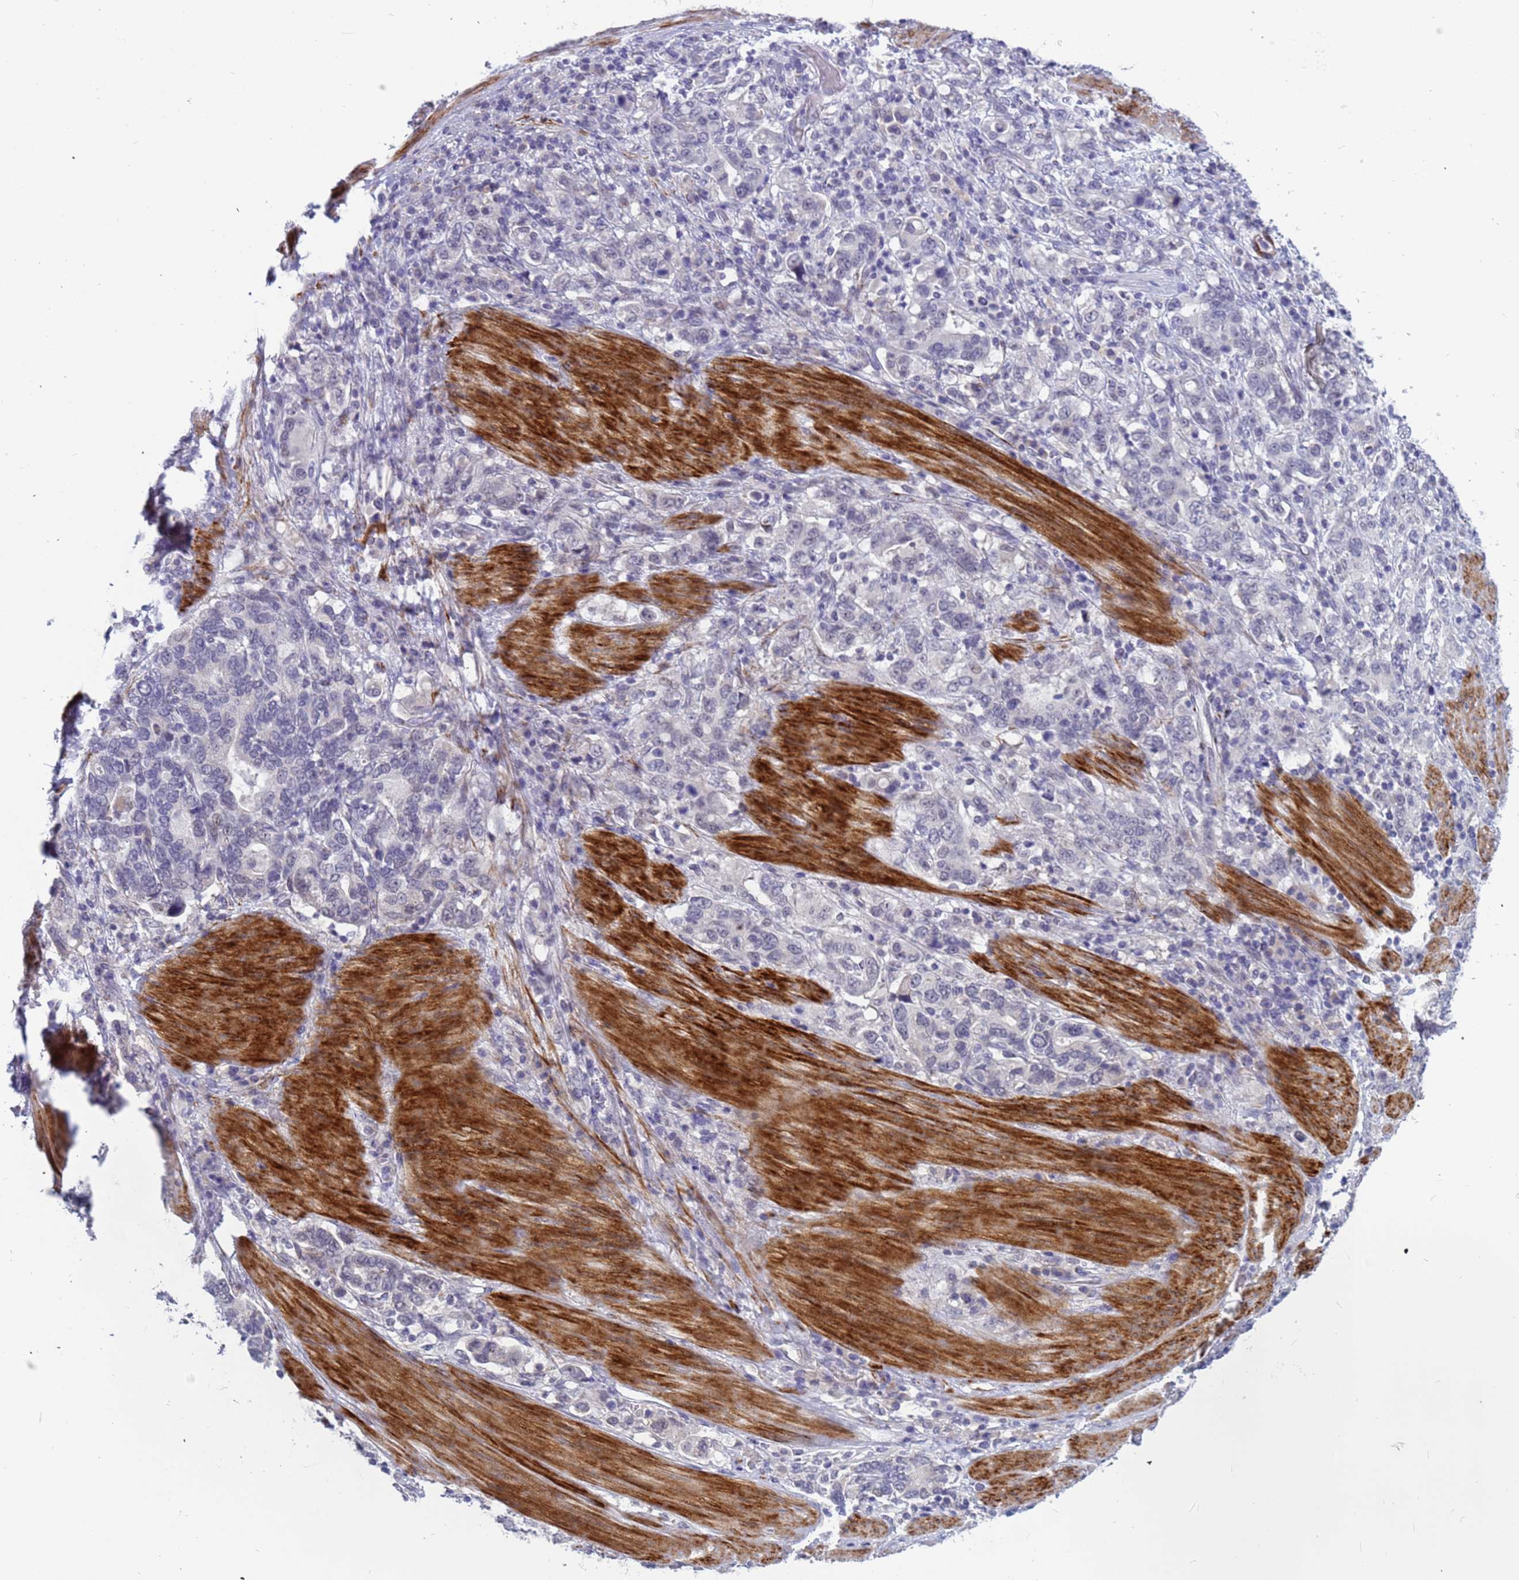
{"staining": {"intensity": "negative", "quantity": "none", "location": "none"}, "tissue": "stomach cancer", "cell_type": "Tumor cells", "image_type": "cancer", "snomed": [{"axis": "morphology", "description": "Adenocarcinoma, NOS"}, {"axis": "topography", "description": "Stomach, upper"}, {"axis": "topography", "description": "Stomach"}], "caption": "IHC of human stomach cancer (adenocarcinoma) reveals no staining in tumor cells. (Immunohistochemistry, brightfield microscopy, high magnification).", "gene": "CXorf65", "patient": {"sex": "male", "age": 62}}